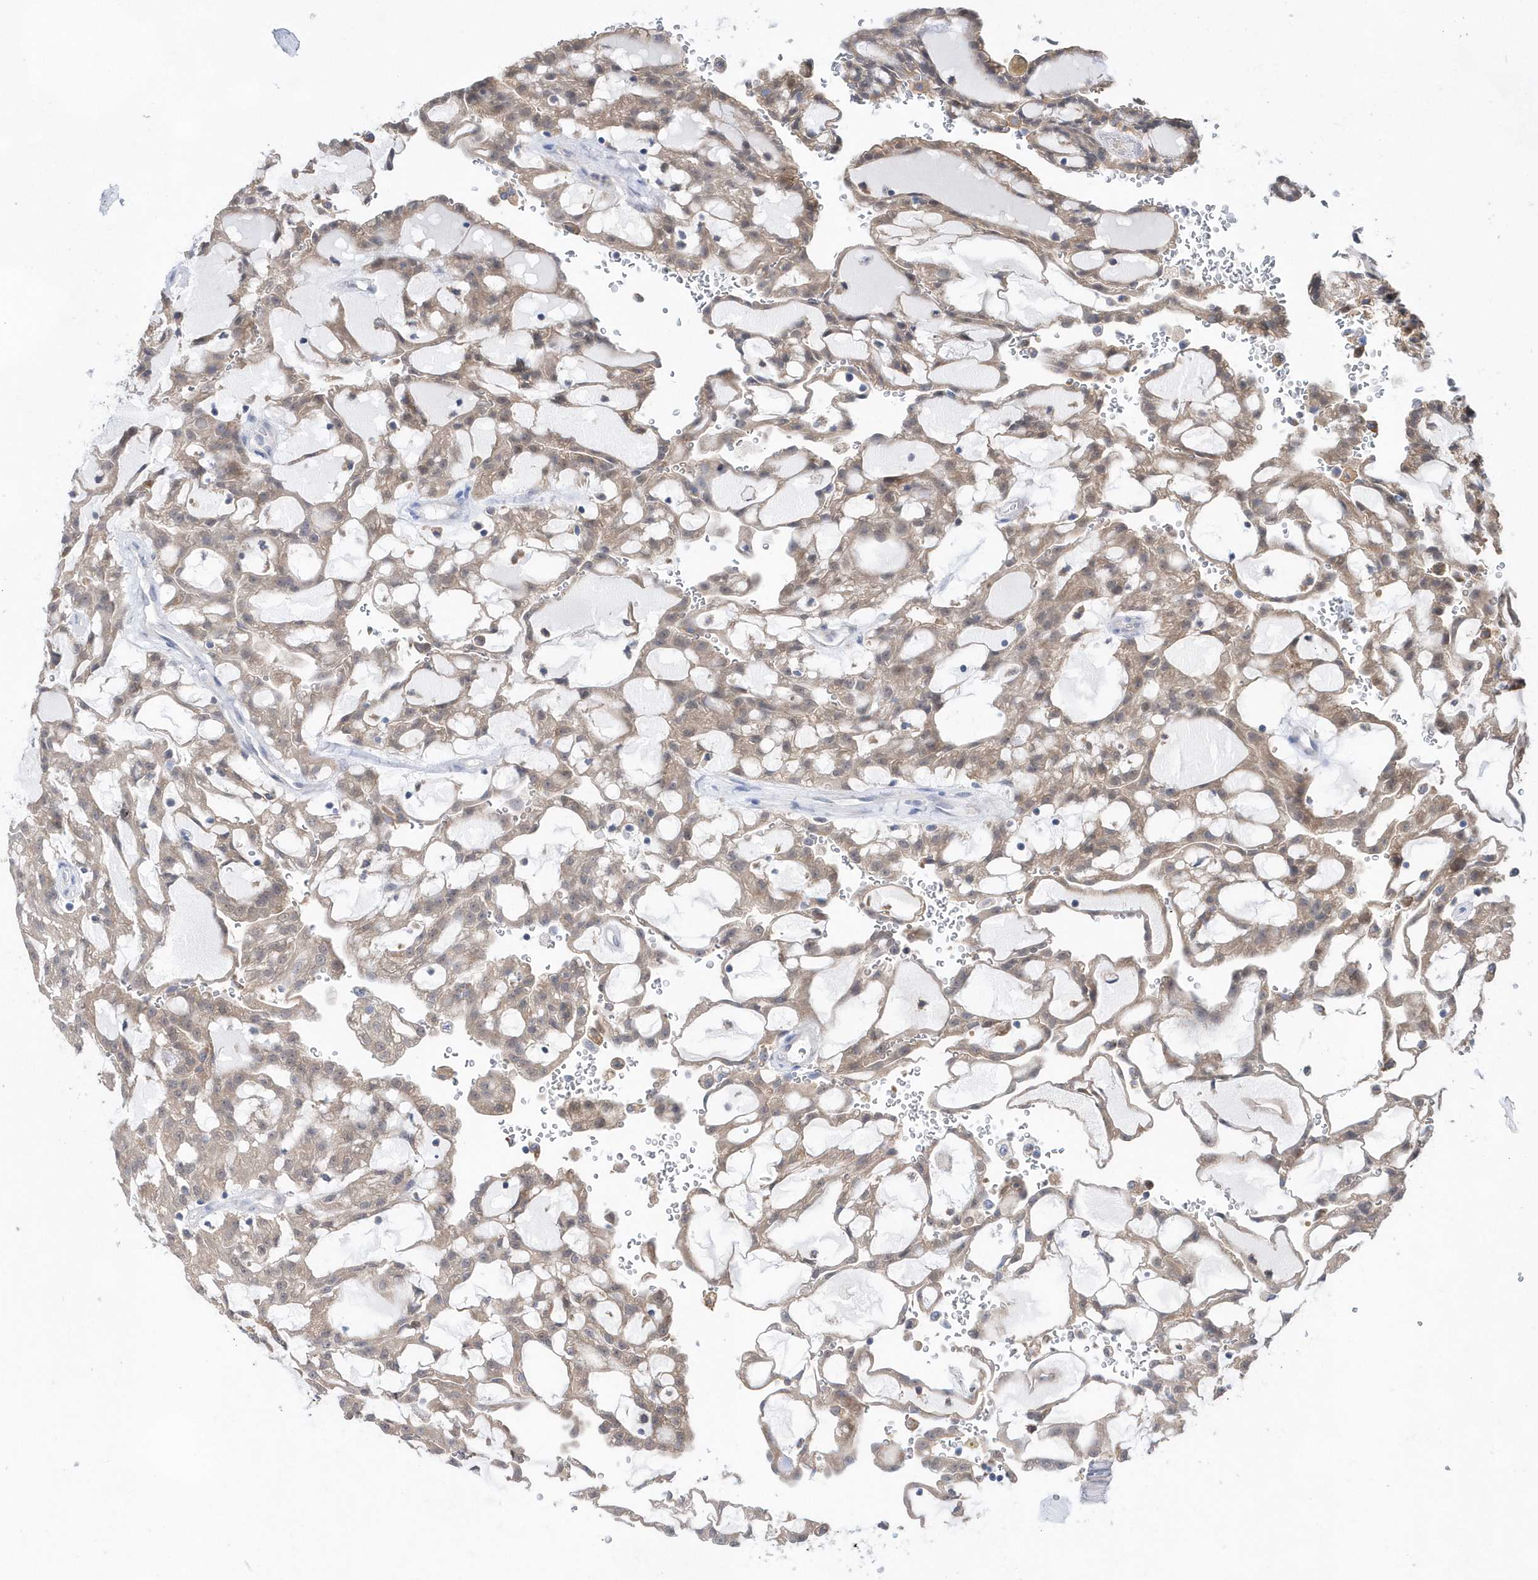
{"staining": {"intensity": "weak", "quantity": ">75%", "location": "cytoplasmic/membranous"}, "tissue": "renal cancer", "cell_type": "Tumor cells", "image_type": "cancer", "snomed": [{"axis": "morphology", "description": "Adenocarcinoma, NOS"}, {"axis": "topography", "description": "Kidney"}], "caption": "DAB immunohistochemical staining of adenocarcinoma (renal) shows weak cytoplasmic/membranous protein positivity in about >75% of tumor cells.", "gene": "BDH2", "patient": {"sex": "male", "age": 63}}